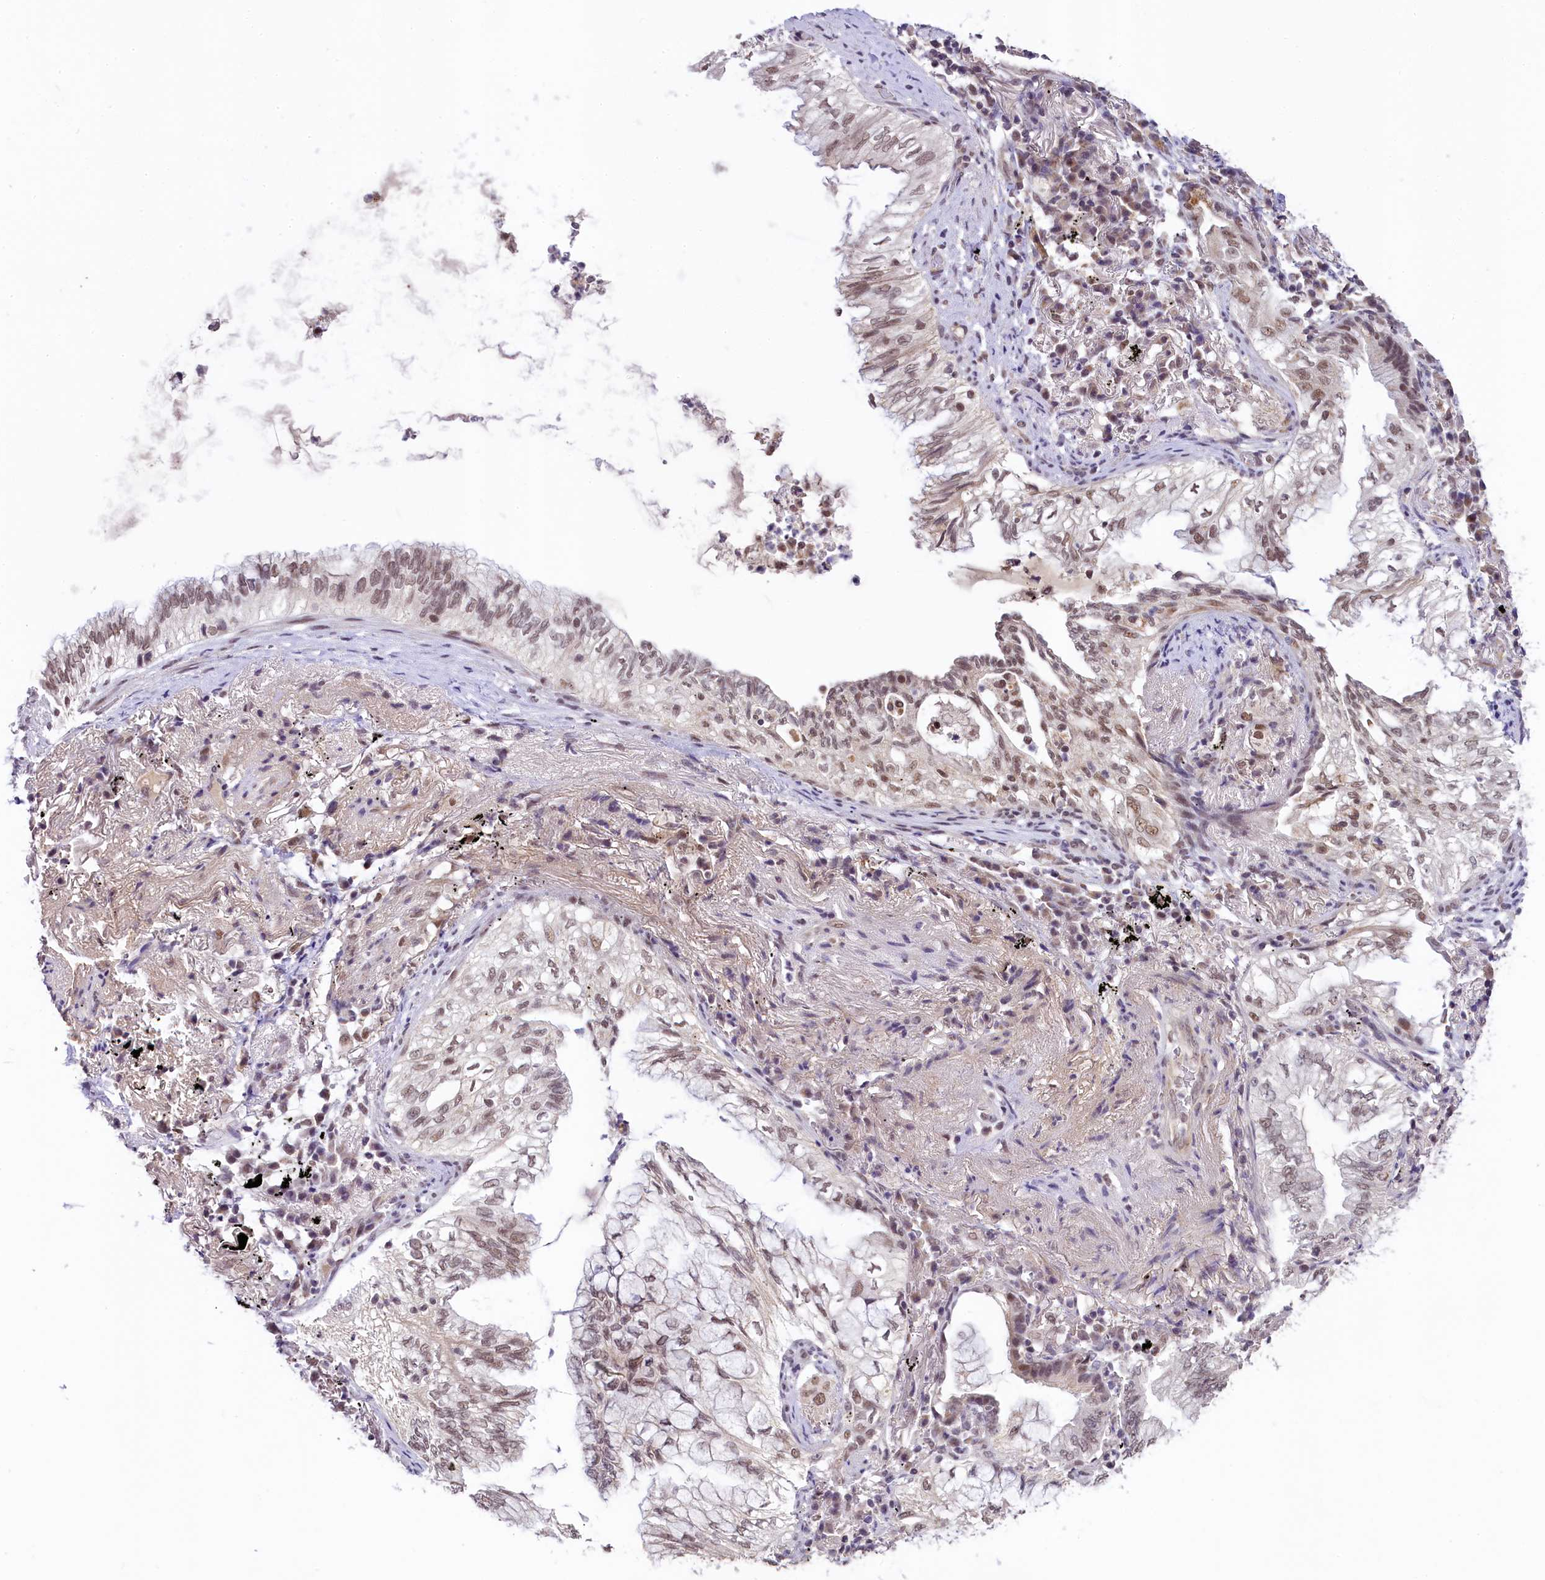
{"staining": {"intensity": "weak", "quantity": "25%-75%", "location": "nuclear"}, "tissue": "lung cancer", "cell_type": "Tumor cells", "image_type": "cancer", "snomed": [{"axis": "morphology", "description": "Adenocarcinoma, NOS"}, {"axis": "topography", "description": "Lung"}], "caption": "IHC of lung cancer (adenocarcinoma) shows low levels of weak nuclear positivity in approximately 25%-75% of tumor cells. (DAB (3,3'-diaminobenzidine) IHC with brightfield microscopy, high magnification).", "gene": "PAF1", "patient": {"sex": "female", "age": 70}}